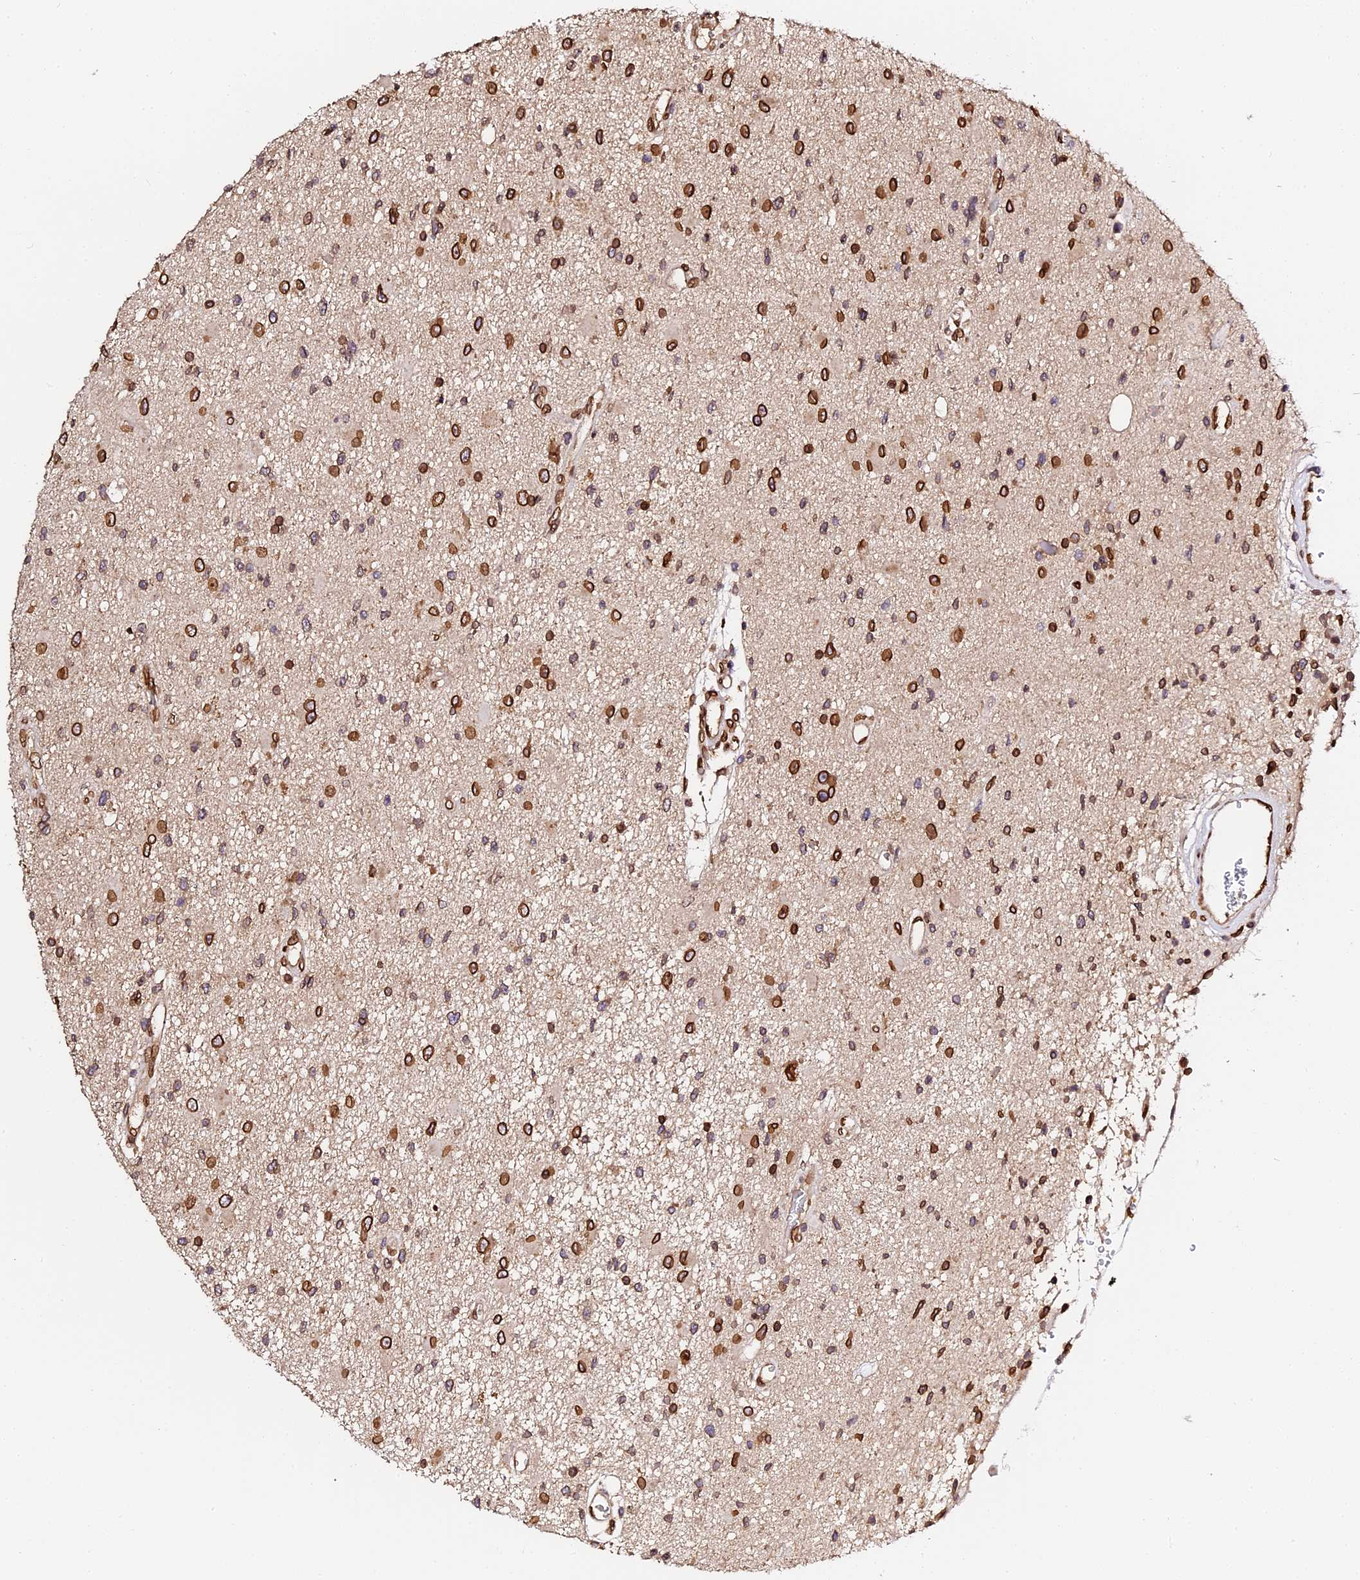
{"staining": {"intensity": "strong", "quantity": ">75%", "location": "cytoplasmic/membranous,nuclear"}, "tissue": "glioma", "cell_type": "Tumor cells", "image_type": "cancer", "snomed": [{"axis": "morphology", "description": "Glioma, malignant, High grade"}, {"axis": "topography", "description": "Brain"}], "caption": "Glioma stained for a protein shows strong cytoplasmic/membranous and nuclear positivity in tumor cells. (Stains: DAB in brown, nuclei in blue, Microscopy: brightfield microscopy at high magnification).", "gene": "ANAPC5", "patient": {"sex": "male", "age": 33}}